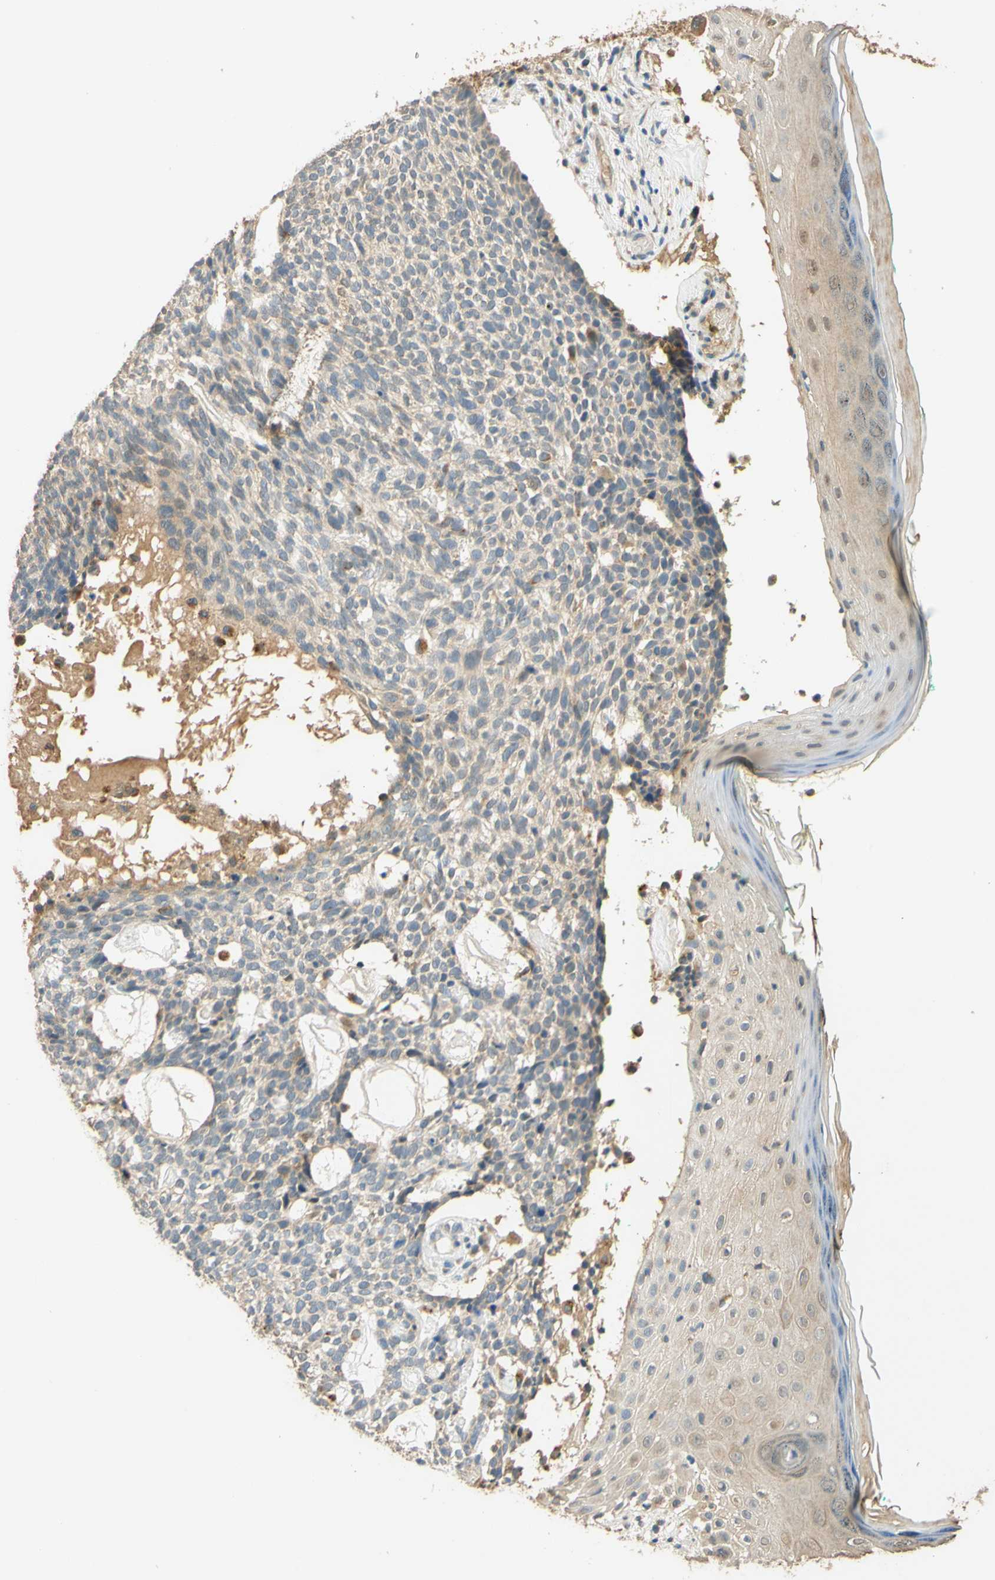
{"staining": {"intensity": "negative", "quantity": "none", "location": "none"}, "tissue": "skin cancer", "cell_type": "Tumor cells", "image_type": "cancer", "snomed": [{"axis": "morphology", "description": "Basal cell carcinoma"}, {"axis": "topography", "description": "Skin"}], "caption": "Protein analysis of skin basal cell carcinoma displays no significant positivity in tumor cells.", "gene": "ENTREP2", "patient": {"sex": "female", "age": 84}}